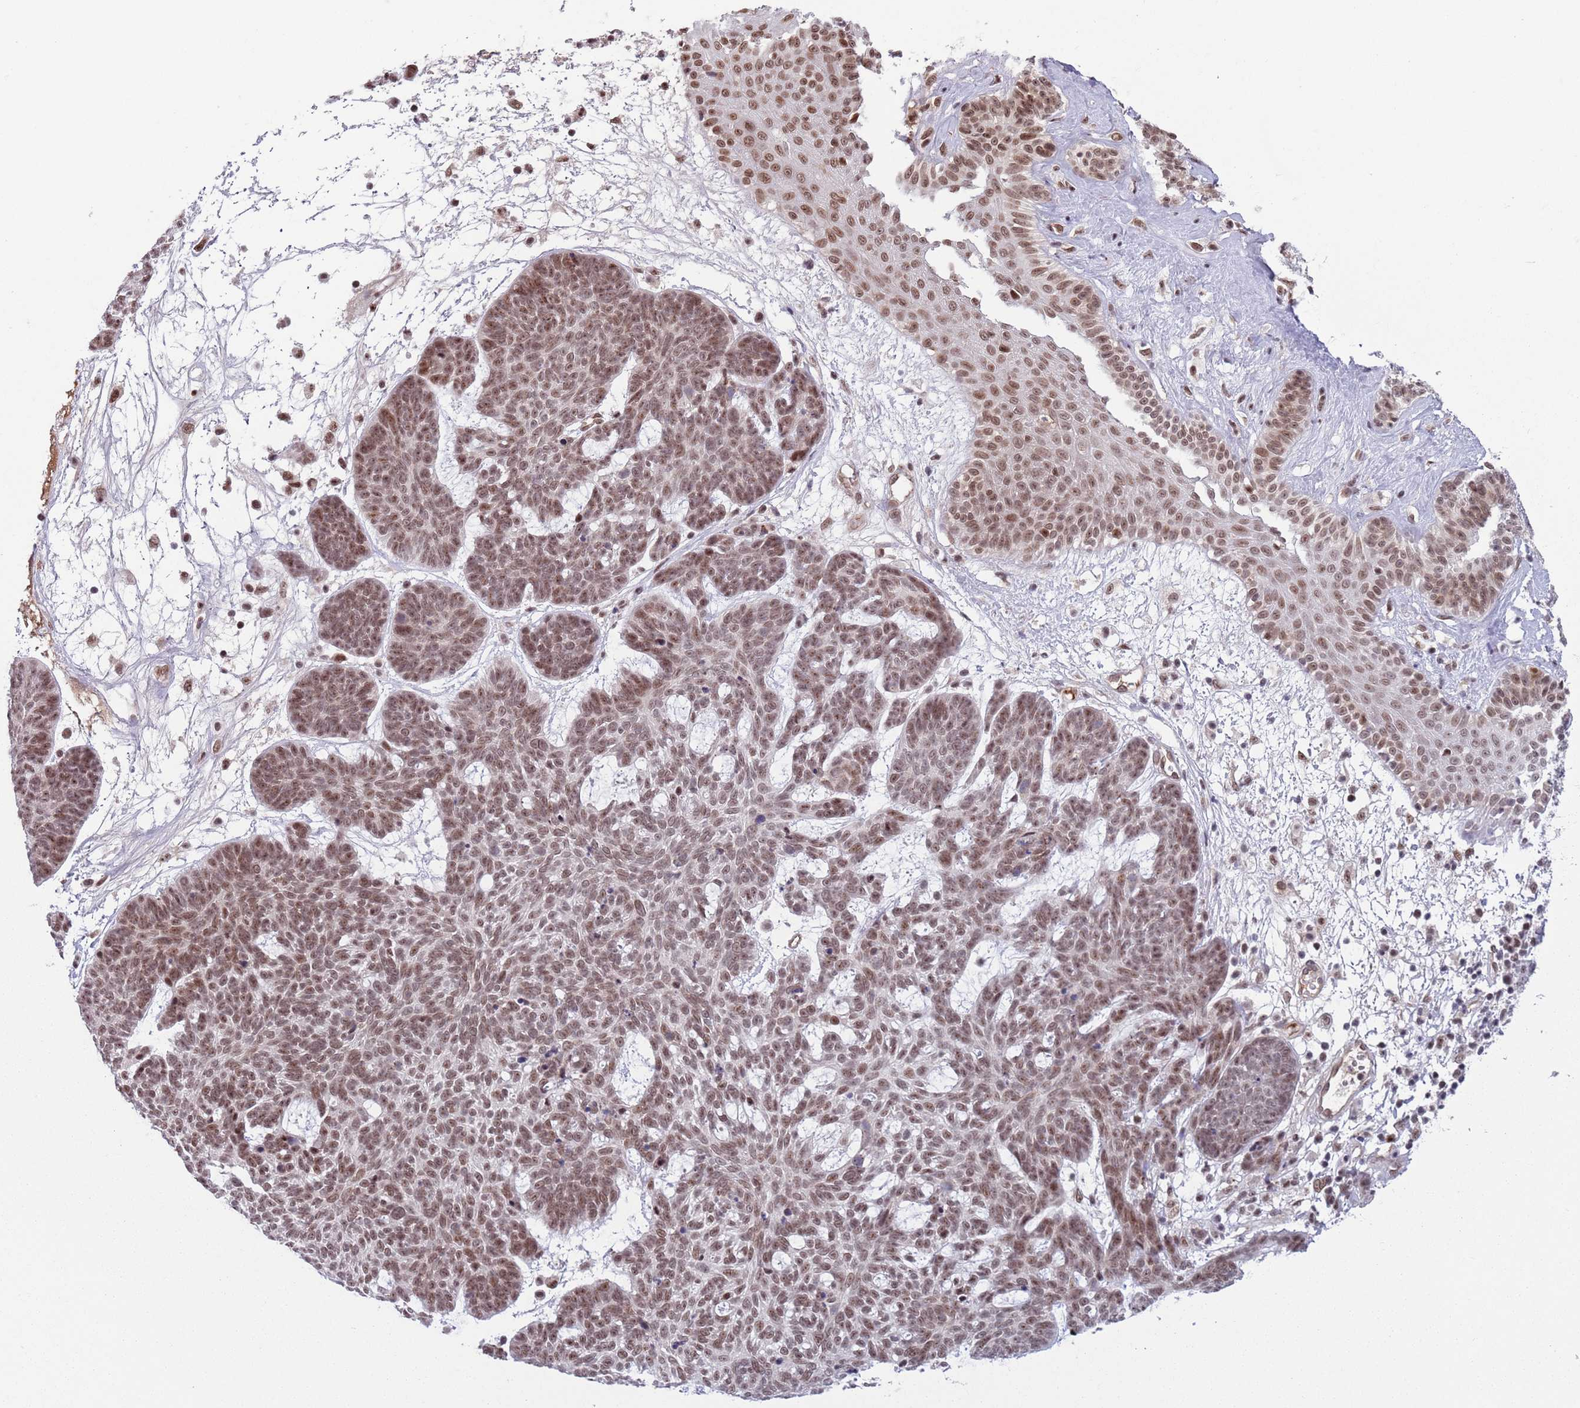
{"staining": {"intensity": "moderate", "quantity": ">75%", "location": "nuclear"}, "tissue": "skin cancer", "cell_type": "Tumor cells", "image_type": "cancer", "snomed": [{"axis": "morphology", "description": "Basal cell carcinoma"}, {"axis": "topography", "description": "Skin"}], "caption": "Immunohistochemical staining of skin basal cell carcinoma exhibits medium levels of moderate nuclear protein staining in about >75% of tumor cells.", "gene": "SIPA1L3", "patient": {"sex": "female", "age": 89}}